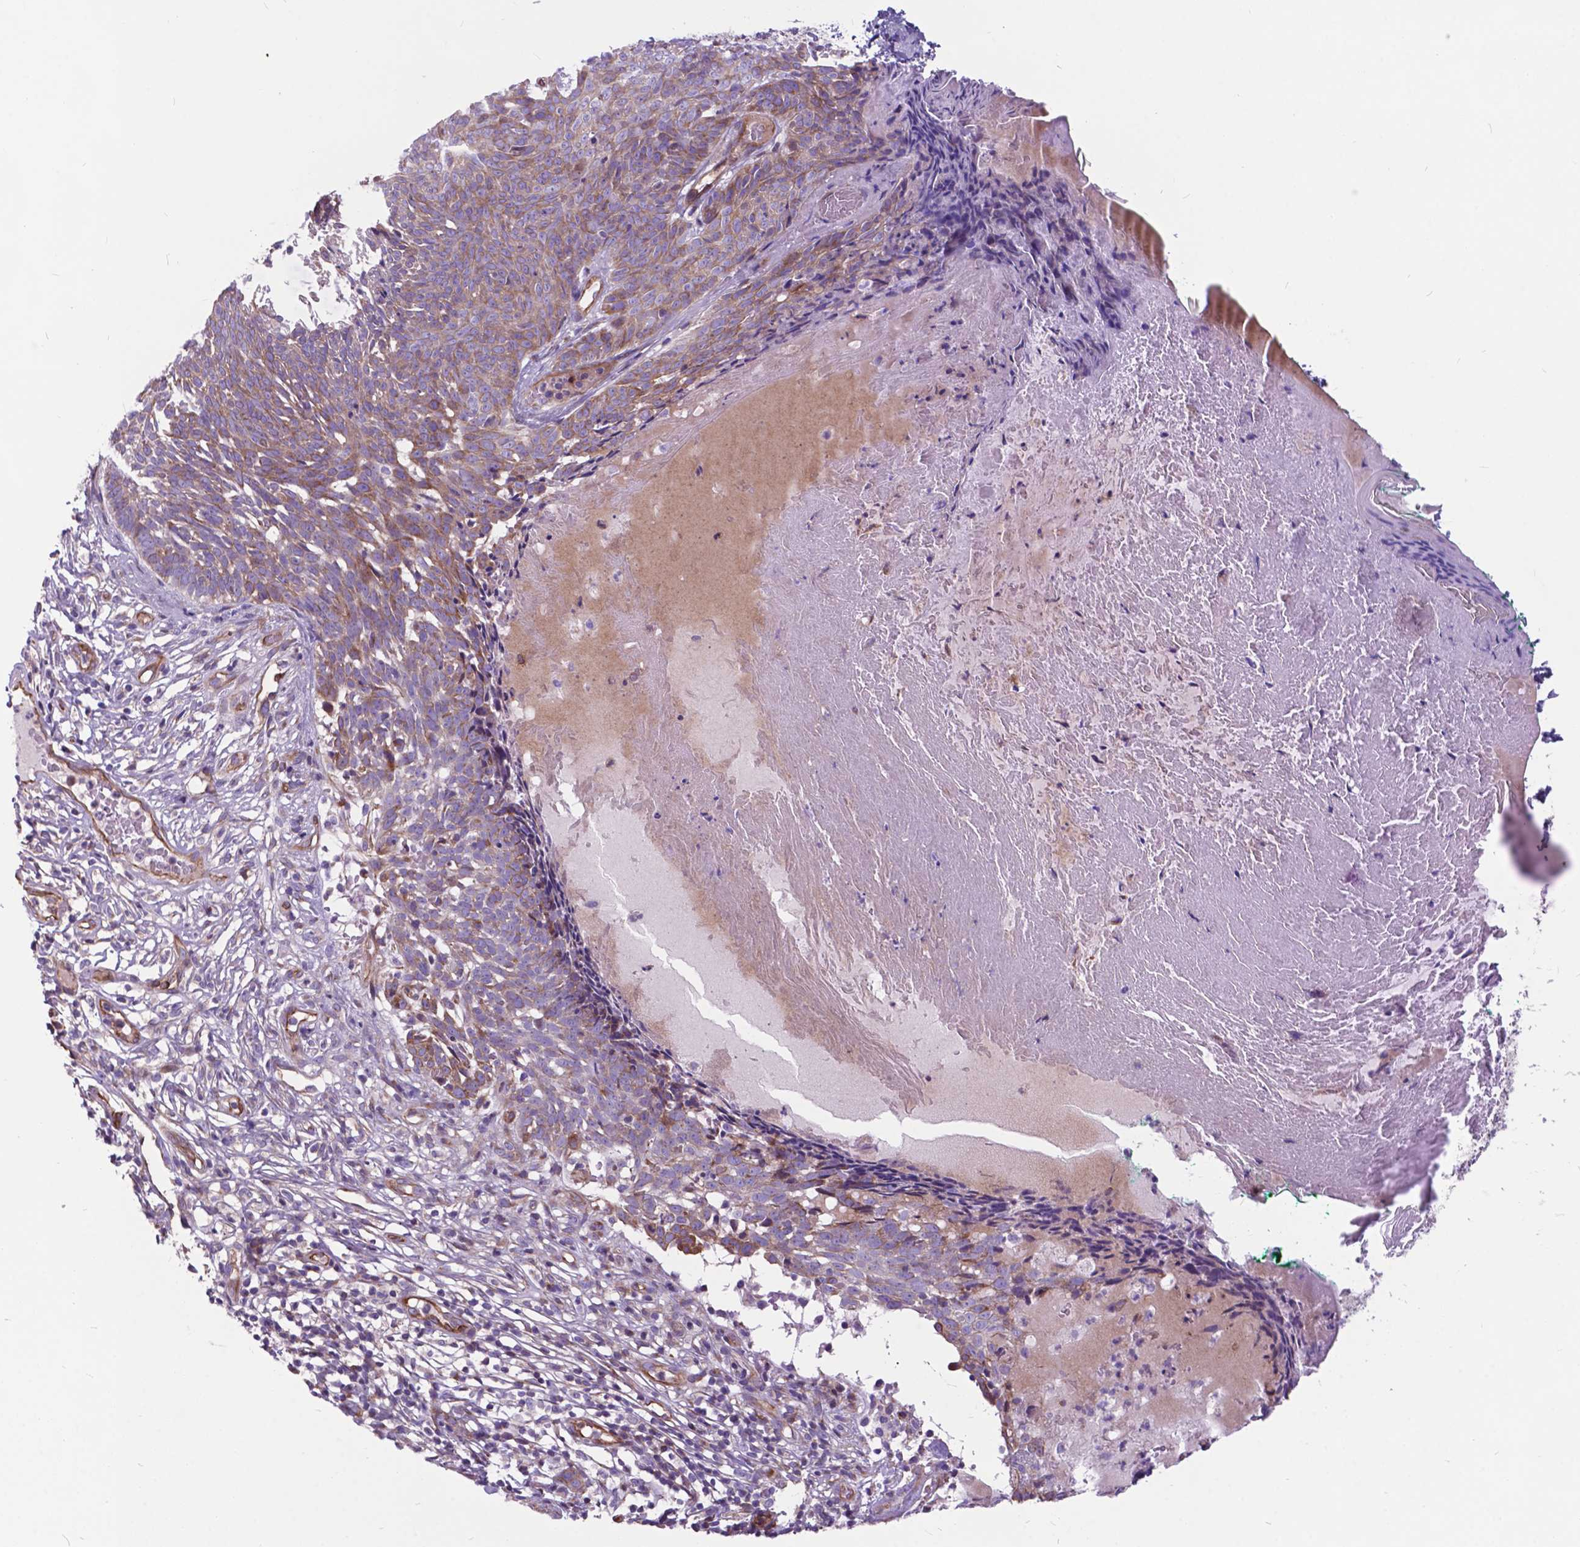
{"staining": {"intensity": "moderate", "quantity": "25%-75%", "location": "cytoplasmic/membranous"}, "tissue": "skin cancer", "cell_type": "Tumor cells", "image_type": "cancer", "snomed": [{"axis": "morphology", "description": "Basal cell carcinoma"}, {"axis": "topography", "description": "Skin"}], "caption": "Skin basal cell carcinoma stained with immunohistochemistry (IHC) shows moderate cytoplasmic/membranous staining in approximately 25%-75% of tumor cells. (IHC, brightfield microscopy, high magnification).", "gene": "FLT4", "patient": {"sex": "male", "age": 85}}